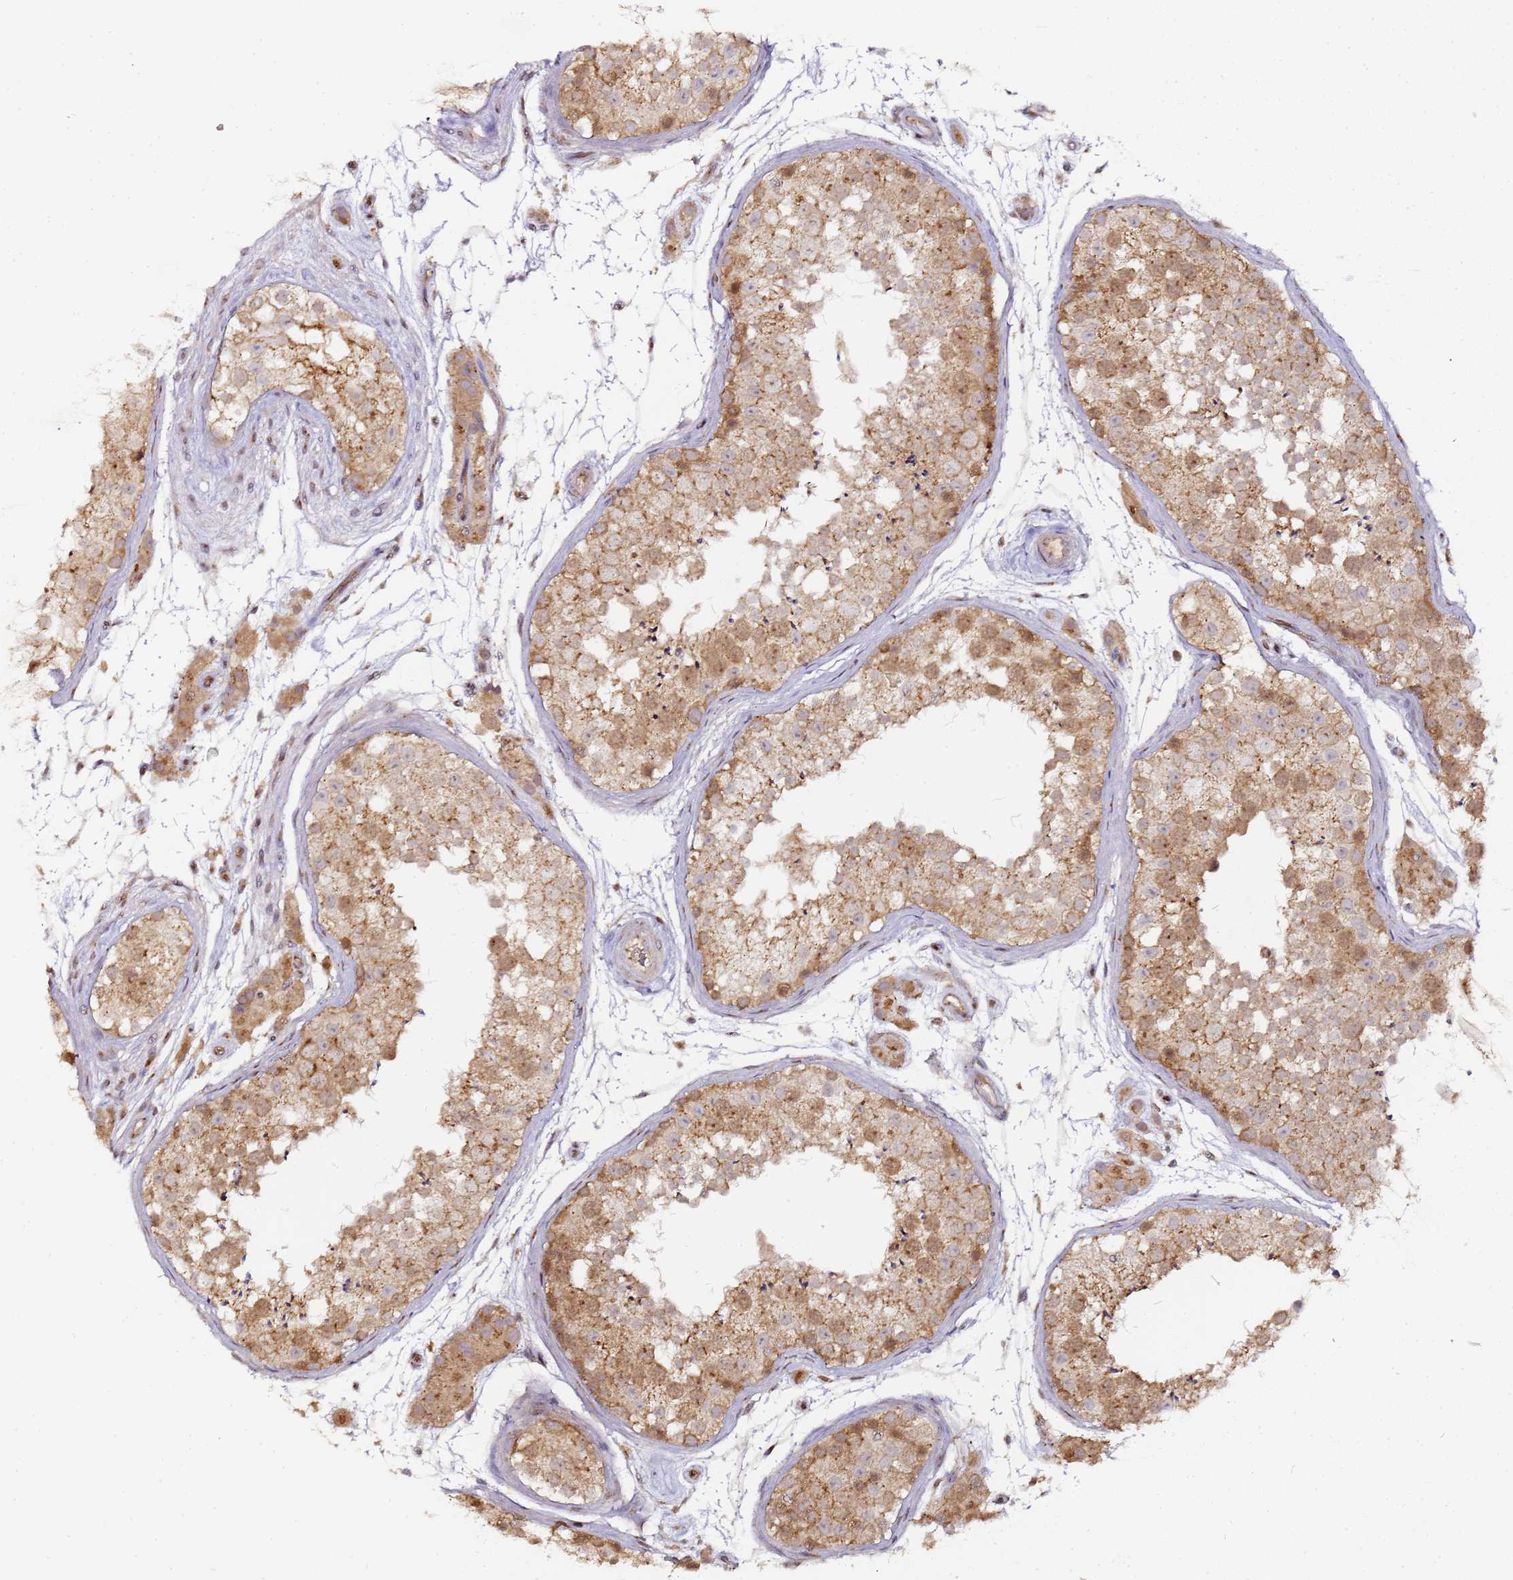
{"staining": {"intensity": "moderate", "quantity": ">75%", "location": "cytoplasmic/membranous"}, "tissue": "testis", "cell_type": "Cells in seminiferous ducts", "image_type": "normal", "snomed": [{"axis": "morphology", "description": "Normal tissue, NOS"}, {"axis": "topography", "description": "Testis"}], "caption": "About >75% of cells in seminiferous ducts in normal testis demonstrate moderate cytoplasmic/membranous protein positivity as visualized by brown immunohistochemical staining.", "gene": "MRPL49", "patient": {"sex": "male", "age": 41}}